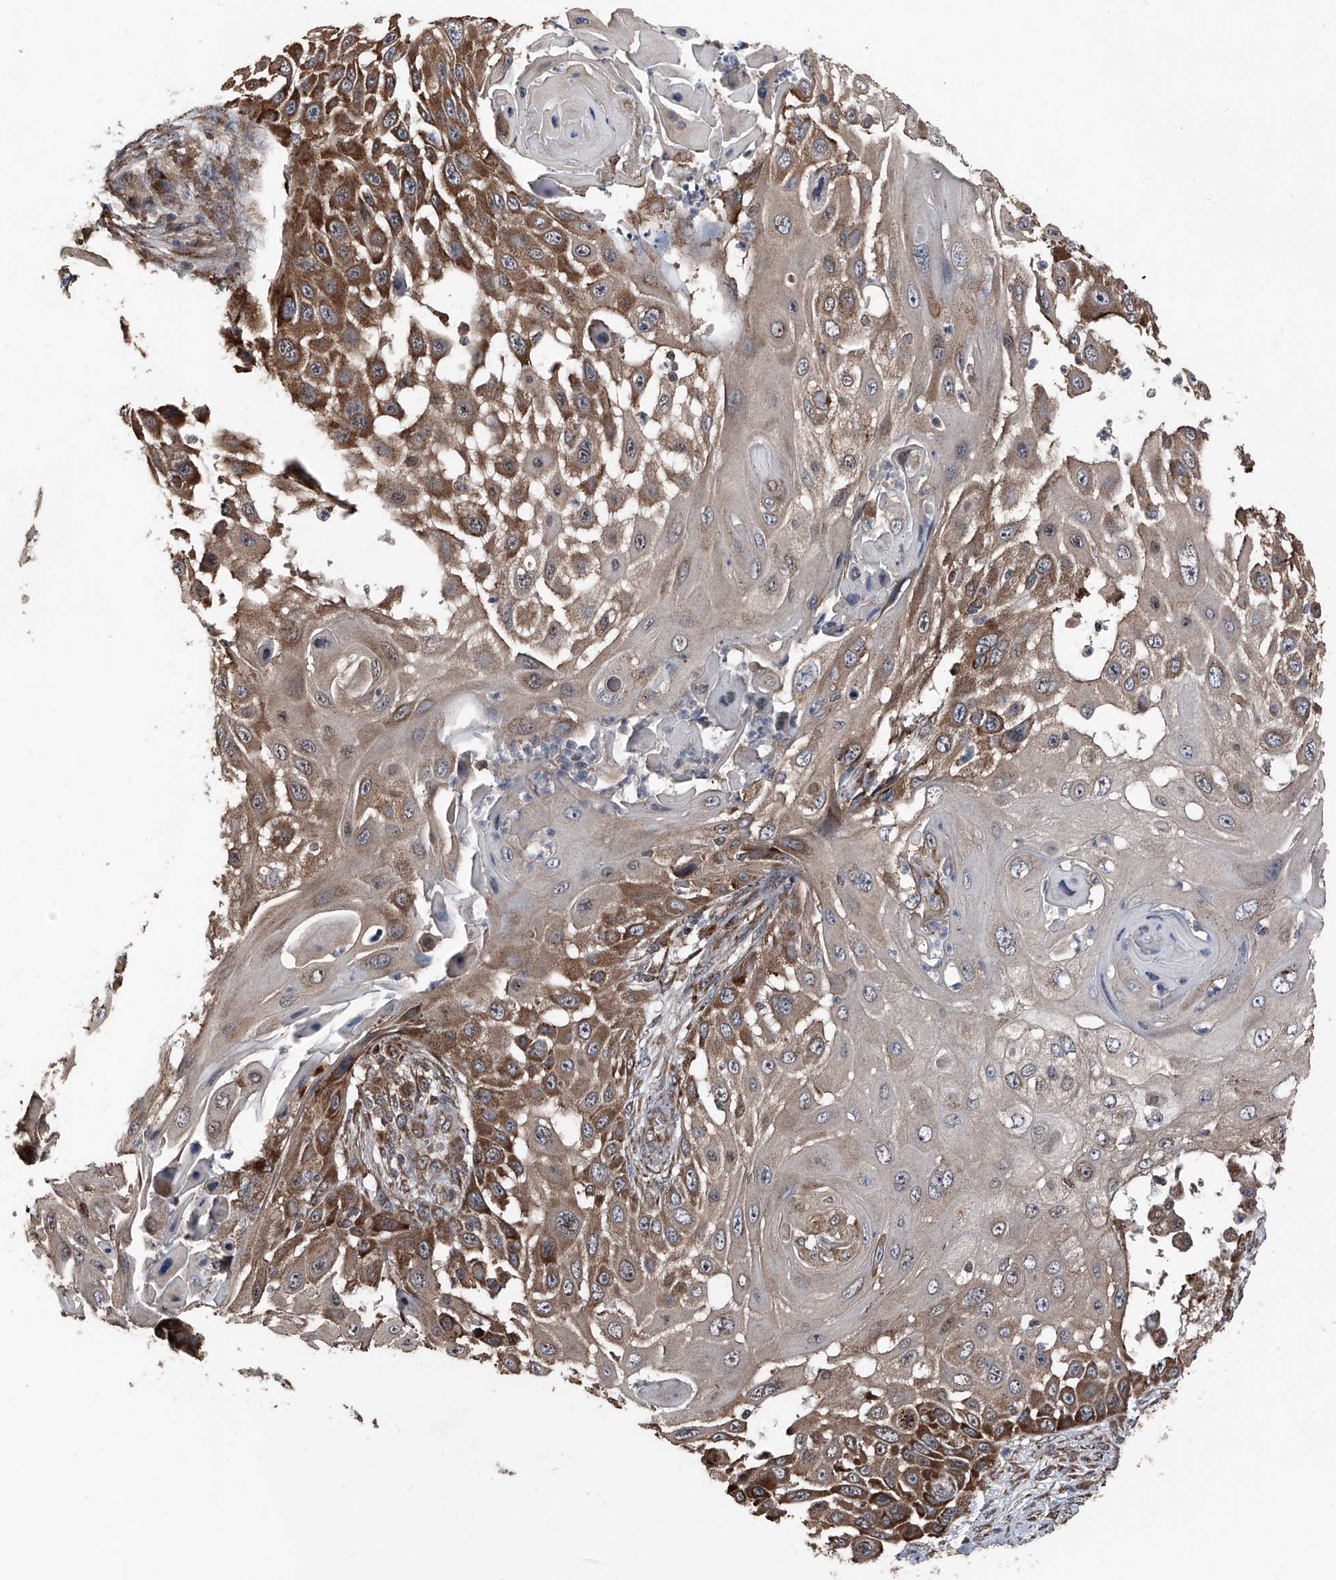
{"staining": {"intensity": "moderate", "quantity": ">75%", "location": "cytoplasmic/membranous"}, "tissue": "skin cancer", "cell_type": "Tumor cells", "image_type": "cancer", "snomed": [{"axis": "morphology", "description": "Squamous cell carcinoma, NOS"}, {"axis": "topography", "description": "Skin"}], "caption": "Protein positivity by immunohistochemistry demonstrates moderate cytoplasmic/membranous staining in approximately >75% of tumor cells in squamous cell carcinoma (skin).", "gene": "LIMK1", "patient": {"sex": "female", "age": 44}}